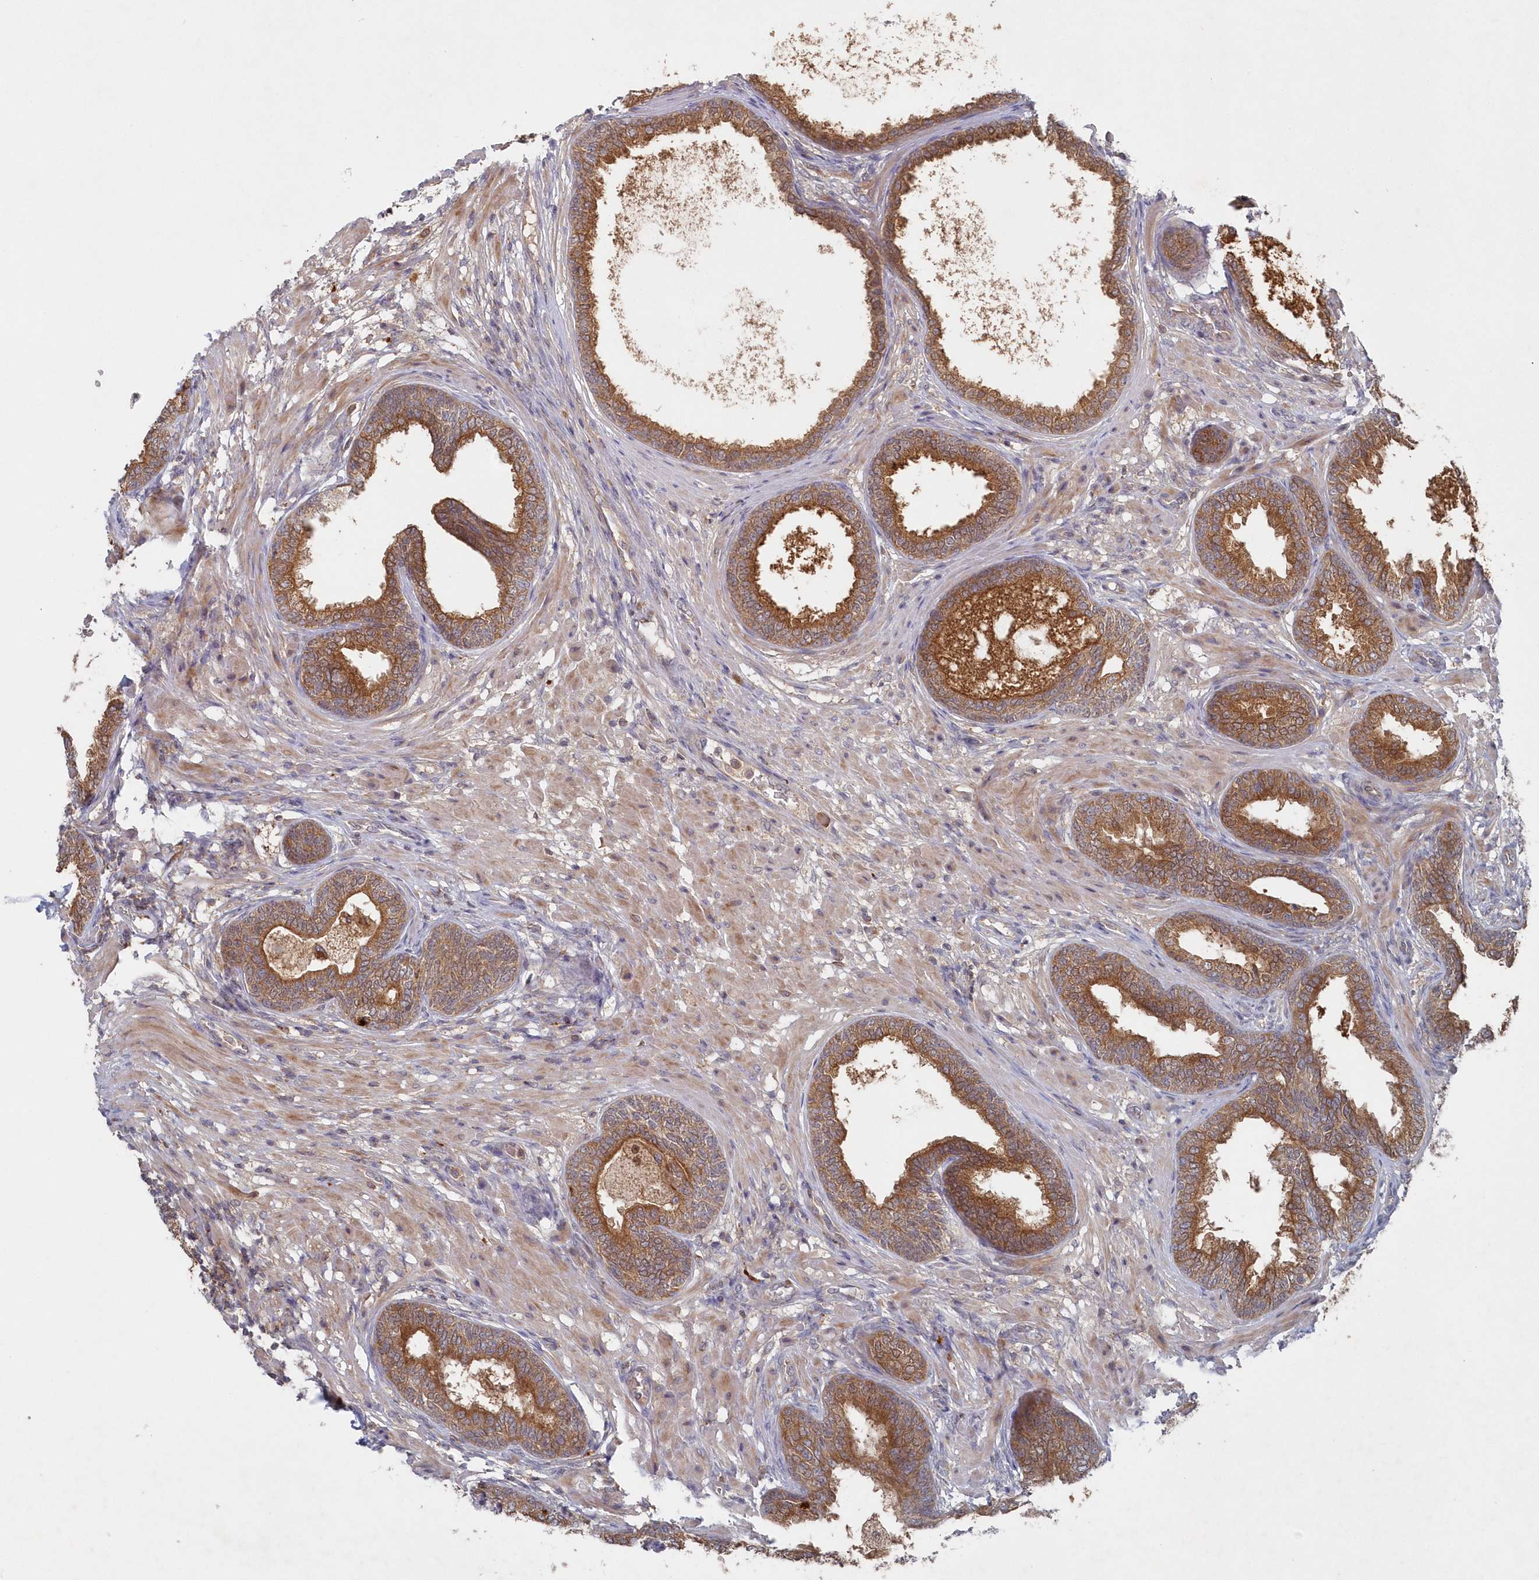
{"staining": {"intensity": "moderate", "quantity": ">75%", "location": "cytoplasmic/membranous"}, "tissue": "prostate", "cell_type": "Glandular cells", "image_type": "normal", "snomed": [{"axis": "morphology", "description": "Normal tissue, NOS"}, {"axis": "topography", "description": "Prostate"}], "caption": "Immunohistochemistry (IHC) of normal human prostate demonstrates medium levels of moderate cytoplasmic/membranous staining in approximately >75% of glandular cells. Using DAB (brown) and hematoxylin (blue) stains, captured at high magnification using brightfield microscopy.", "gene": "ASNSD1", "patient": {"sex": "male", "age": 76}}